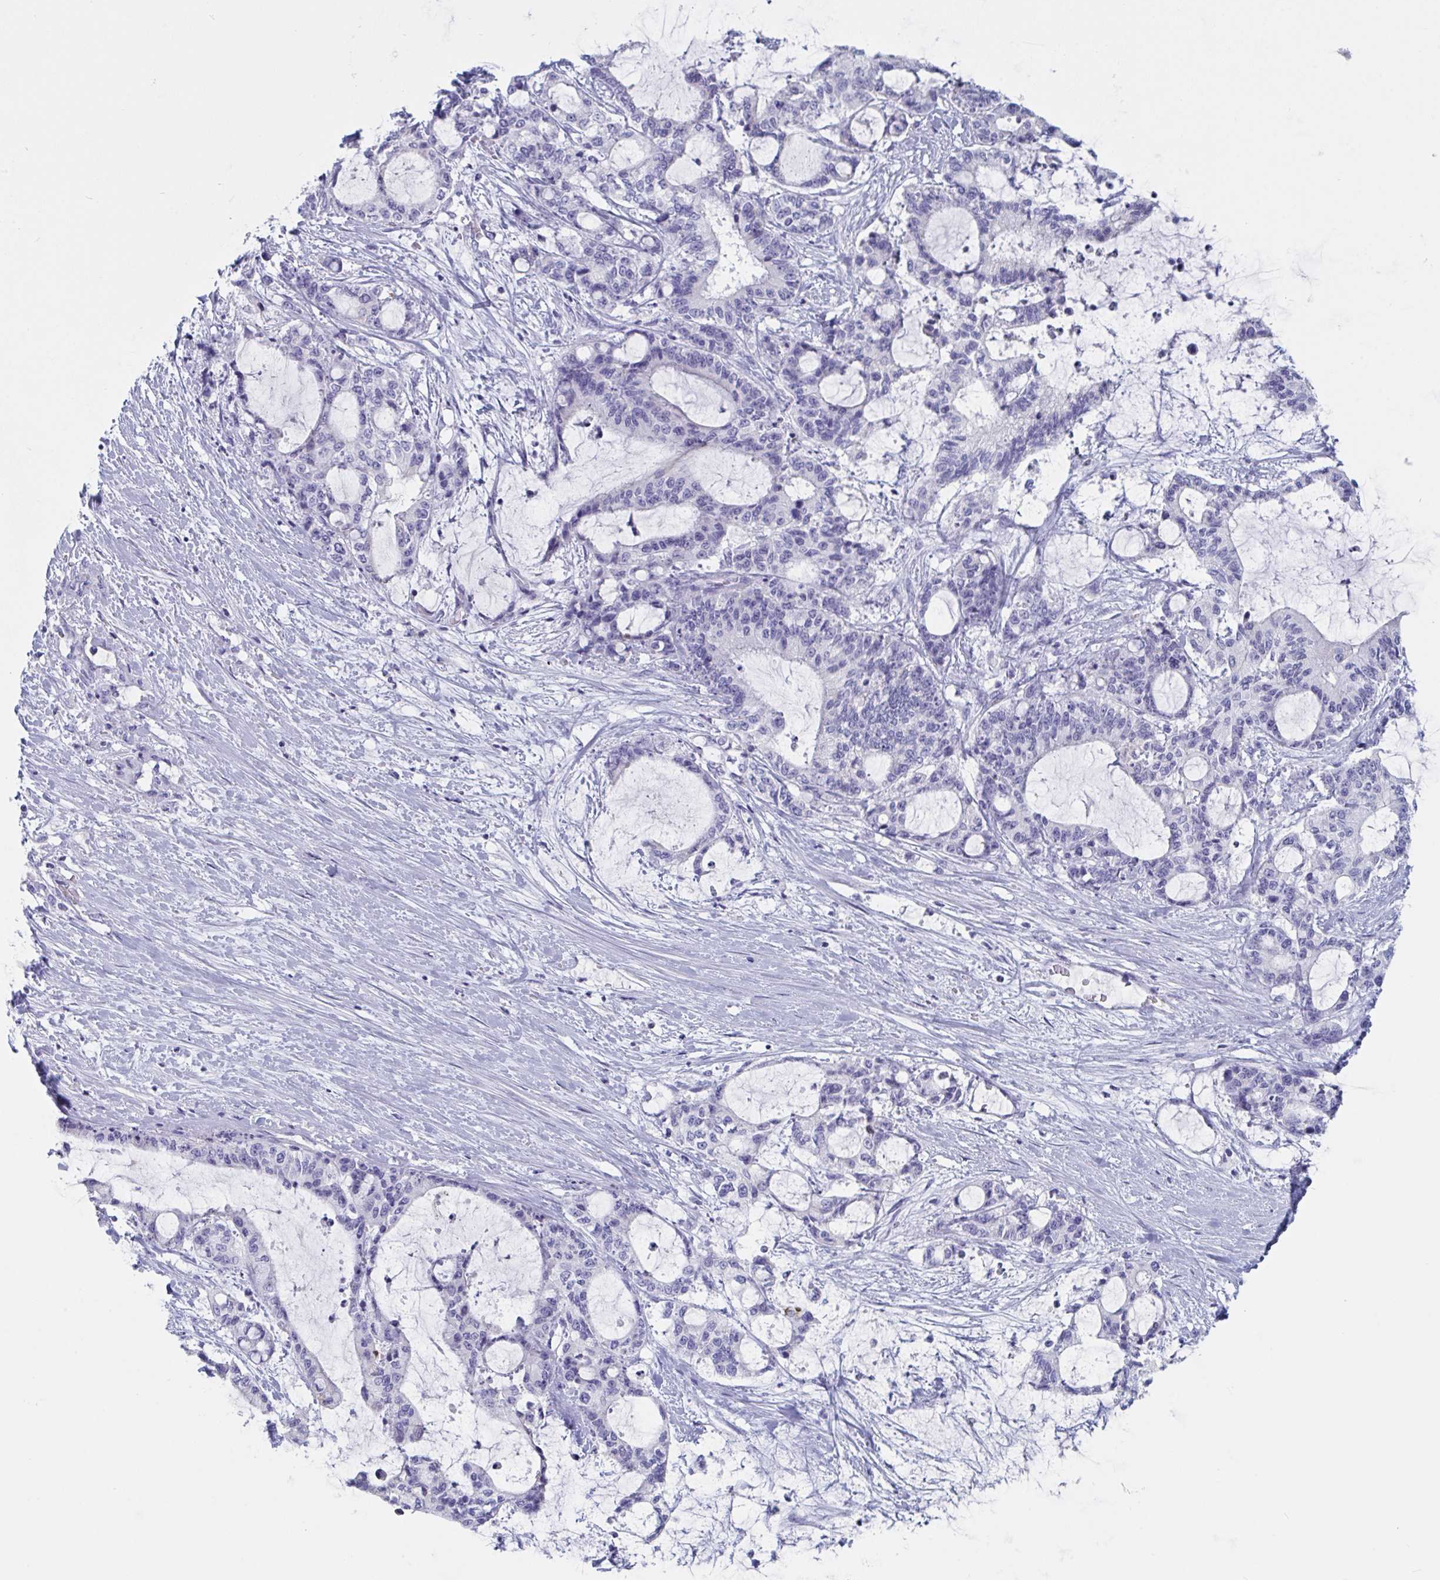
{"staining": {"intensity": "negative", "quantity": "none", "location": "none"}, "tissue": "liver cancer", "cell_type": "Tumor cells", "image_type": "cancer", "snomed": [{"axis": "morphology", "description": "Normal tissue, NOS"}, {"axis": "morphology", "description": "Cholangiocarcinoma"}, {"axis": "topography", "description": "Liver"}, {"axis": "topography", "description": "Peripheral nerve tissue"}], "caption": "Immunohistochemistry (IHC) micrograph of neoplastic tissue: liver cancer (cholangiocarcinoma) stained with DAB displays no significant protein expression in tumor cells.", "gene": "DPEP3", "patient": {"sex": "female", "age": 73}}